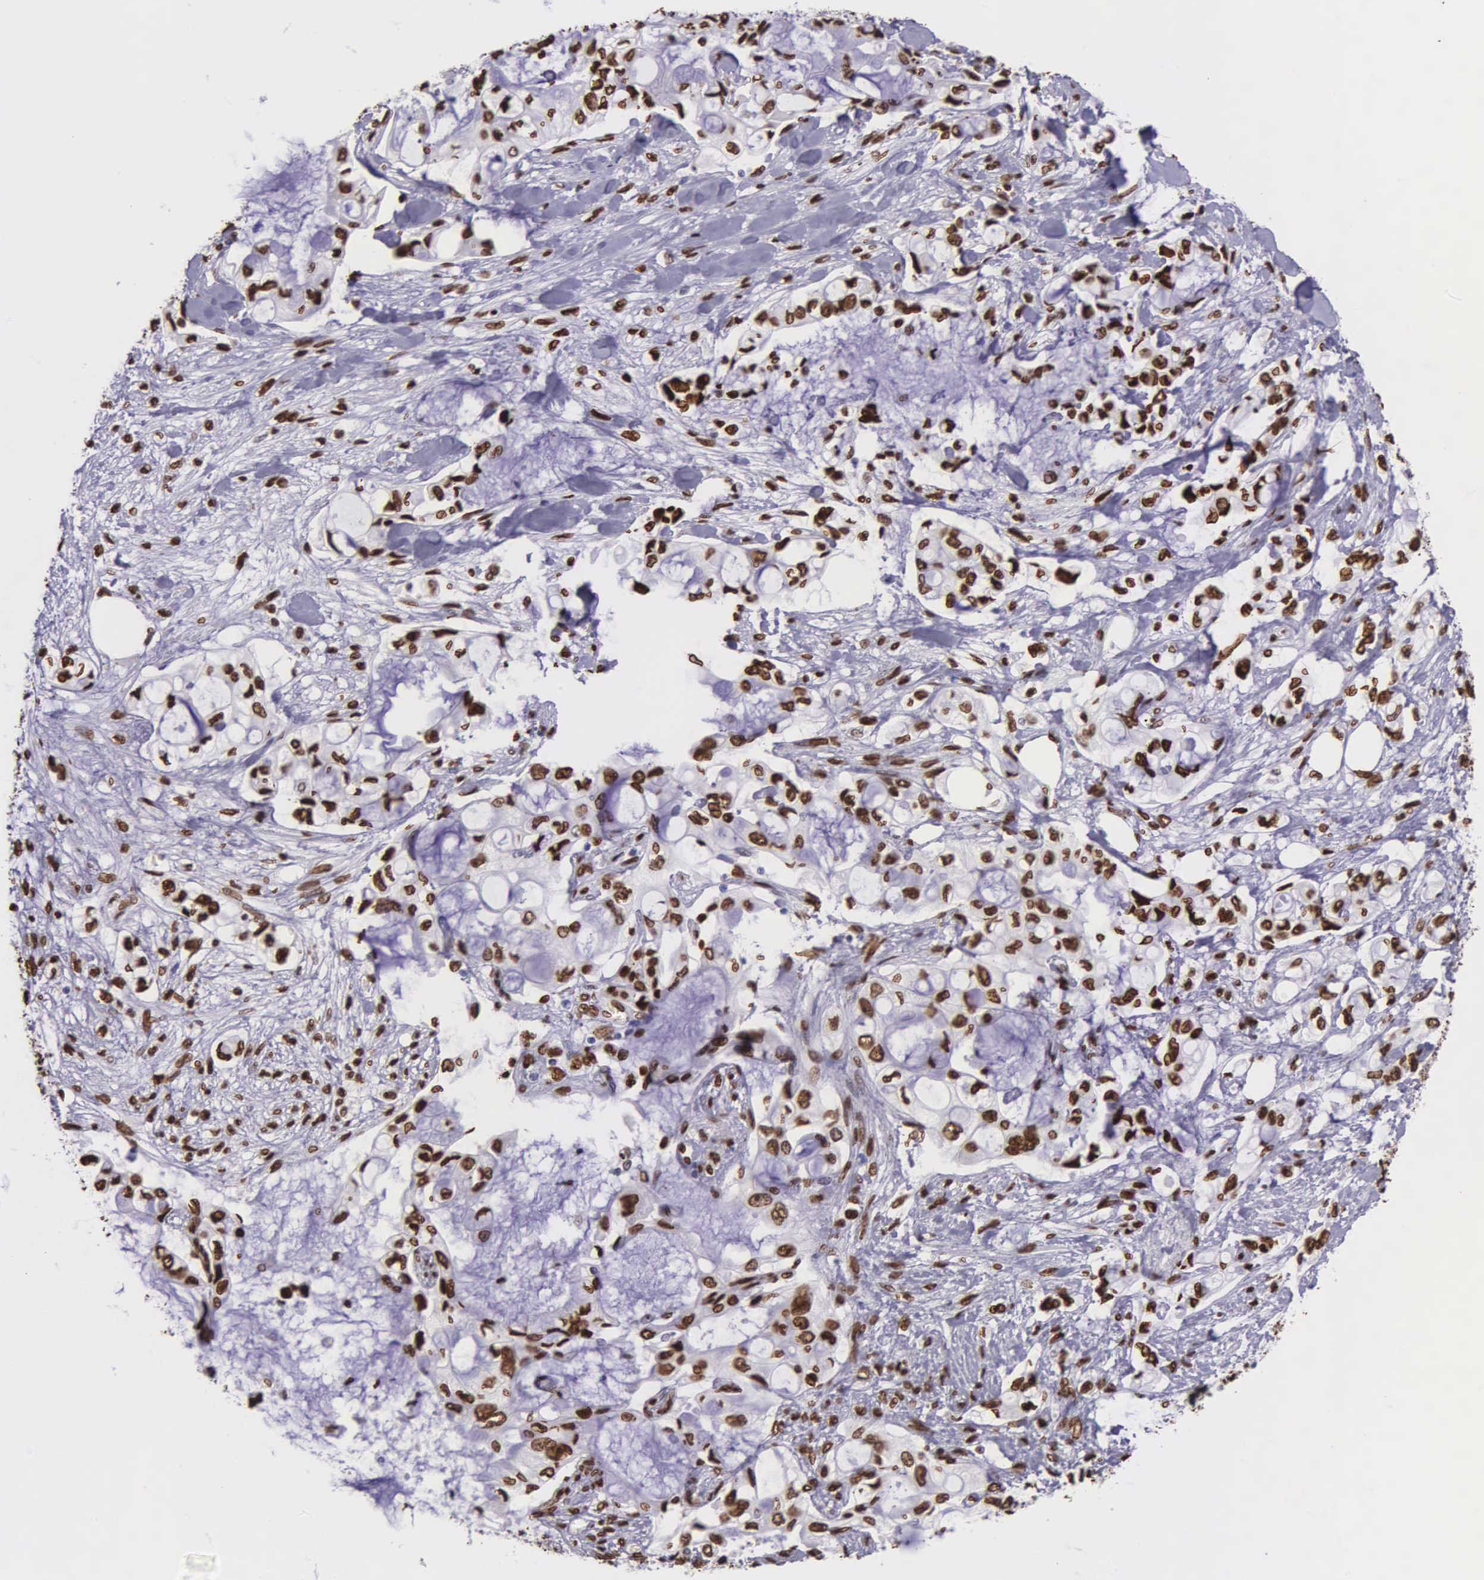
{"staining": {"intensity": "strong", "quantity": ">75%", "location": "nuclear"}, "tissue": "pancreatic cancer", "cell_type": "Tumor cells", "image_type": "cancer", "snomed": [{"axis": "morphology", "description": "Adenocarcinoma, NOS"}, {"axis": "topography", "description": "Pancreas"}], "caption": "Strong nuclear protein staining is seen in approximately >75% of tumor cells in adenocarcinoma (pancreatic).", "gene": "H1-0", "patient": {"sex": "female", "age": 70}}